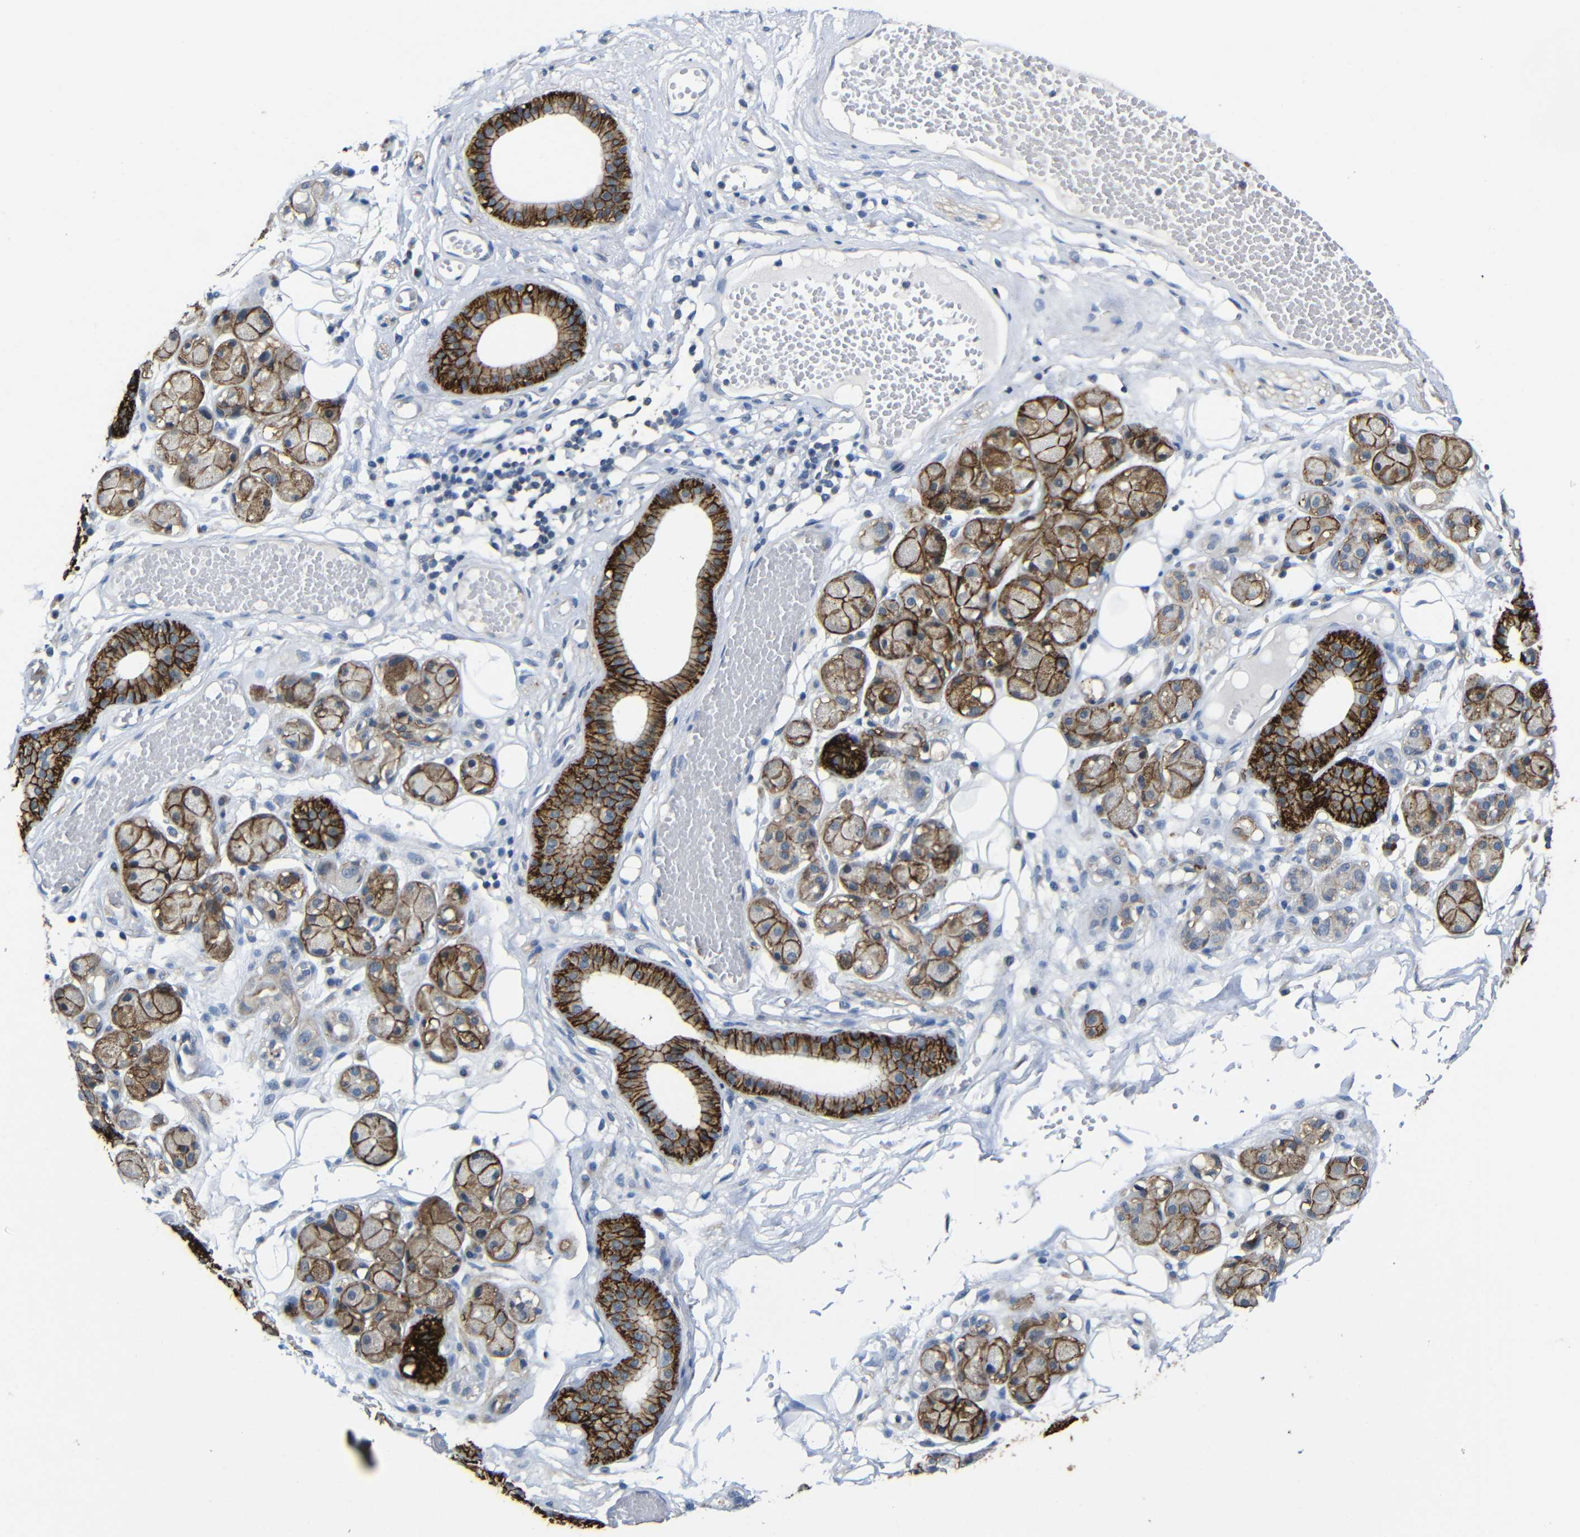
{"staining": {"intensity": "weak", "quantity": "25%-75%", "location": "cytoplasmic/membranous"}, "tissue": "adipose tissue", "cell_type": "Adipocytes", "image_type": "normal", "snomed": [{"axis": "morphology", "description": "Normal tissue, NOS"}, {"axis": "morphology", "description": "Inflammation, NOS"}, {"axis": "topography", "description": "Vascular tissue"}, {"axis": "topography", "description": "Salivary gland"}], "caption": "Protein staining of unremarkable adipose tissue displays weak cytoplasmic/membranous staining in about 25%-75% of adipocytes. The protein is shown in brown color, while the nuclei are stained blue.", "gene": "ZNF90", "patient": {"sex": "female", "age": 75}}